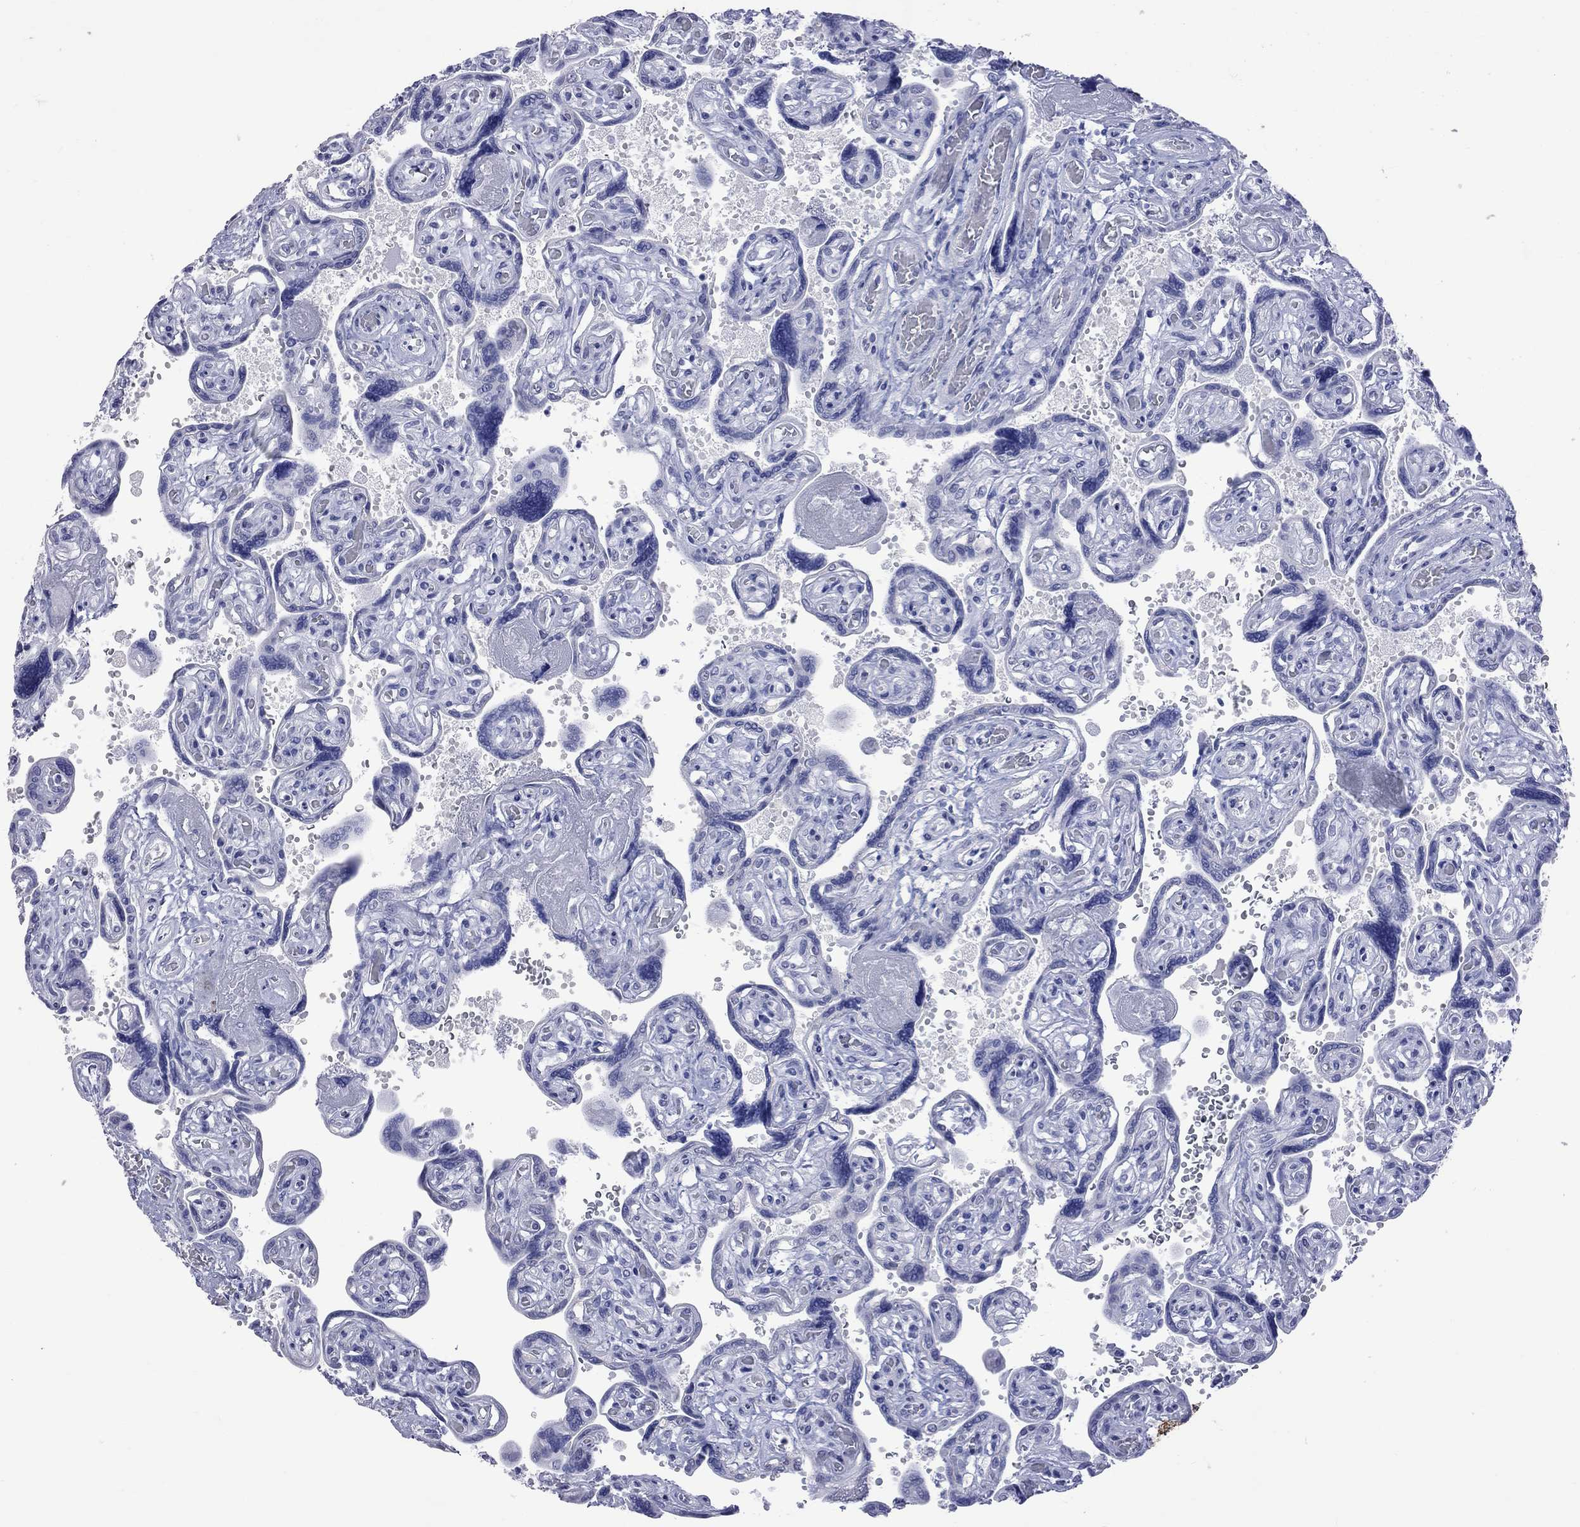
{"staining": {"intensity": "negative", "quantity": "none", "location": "none"}, "tissue": "placenta", "cell_type": "Decidual cells", "image_type": "normal", "snomed": [{"axis": "morphology", "description": "Normal tissue, NOS"}, {"axis": "topography", "description": "Placenta"}], "caption": "Photomicrograph shows no significant protein expression in decidual cells of unremarkable placenta. Brightfield microscopy of immunohistochemistry (IHC) stained with DAB (brown) and hematoxylin (blue), captured at high magnification.", "gene": "BPIFB1", "patient": {"sex": "female", "age": 32}}